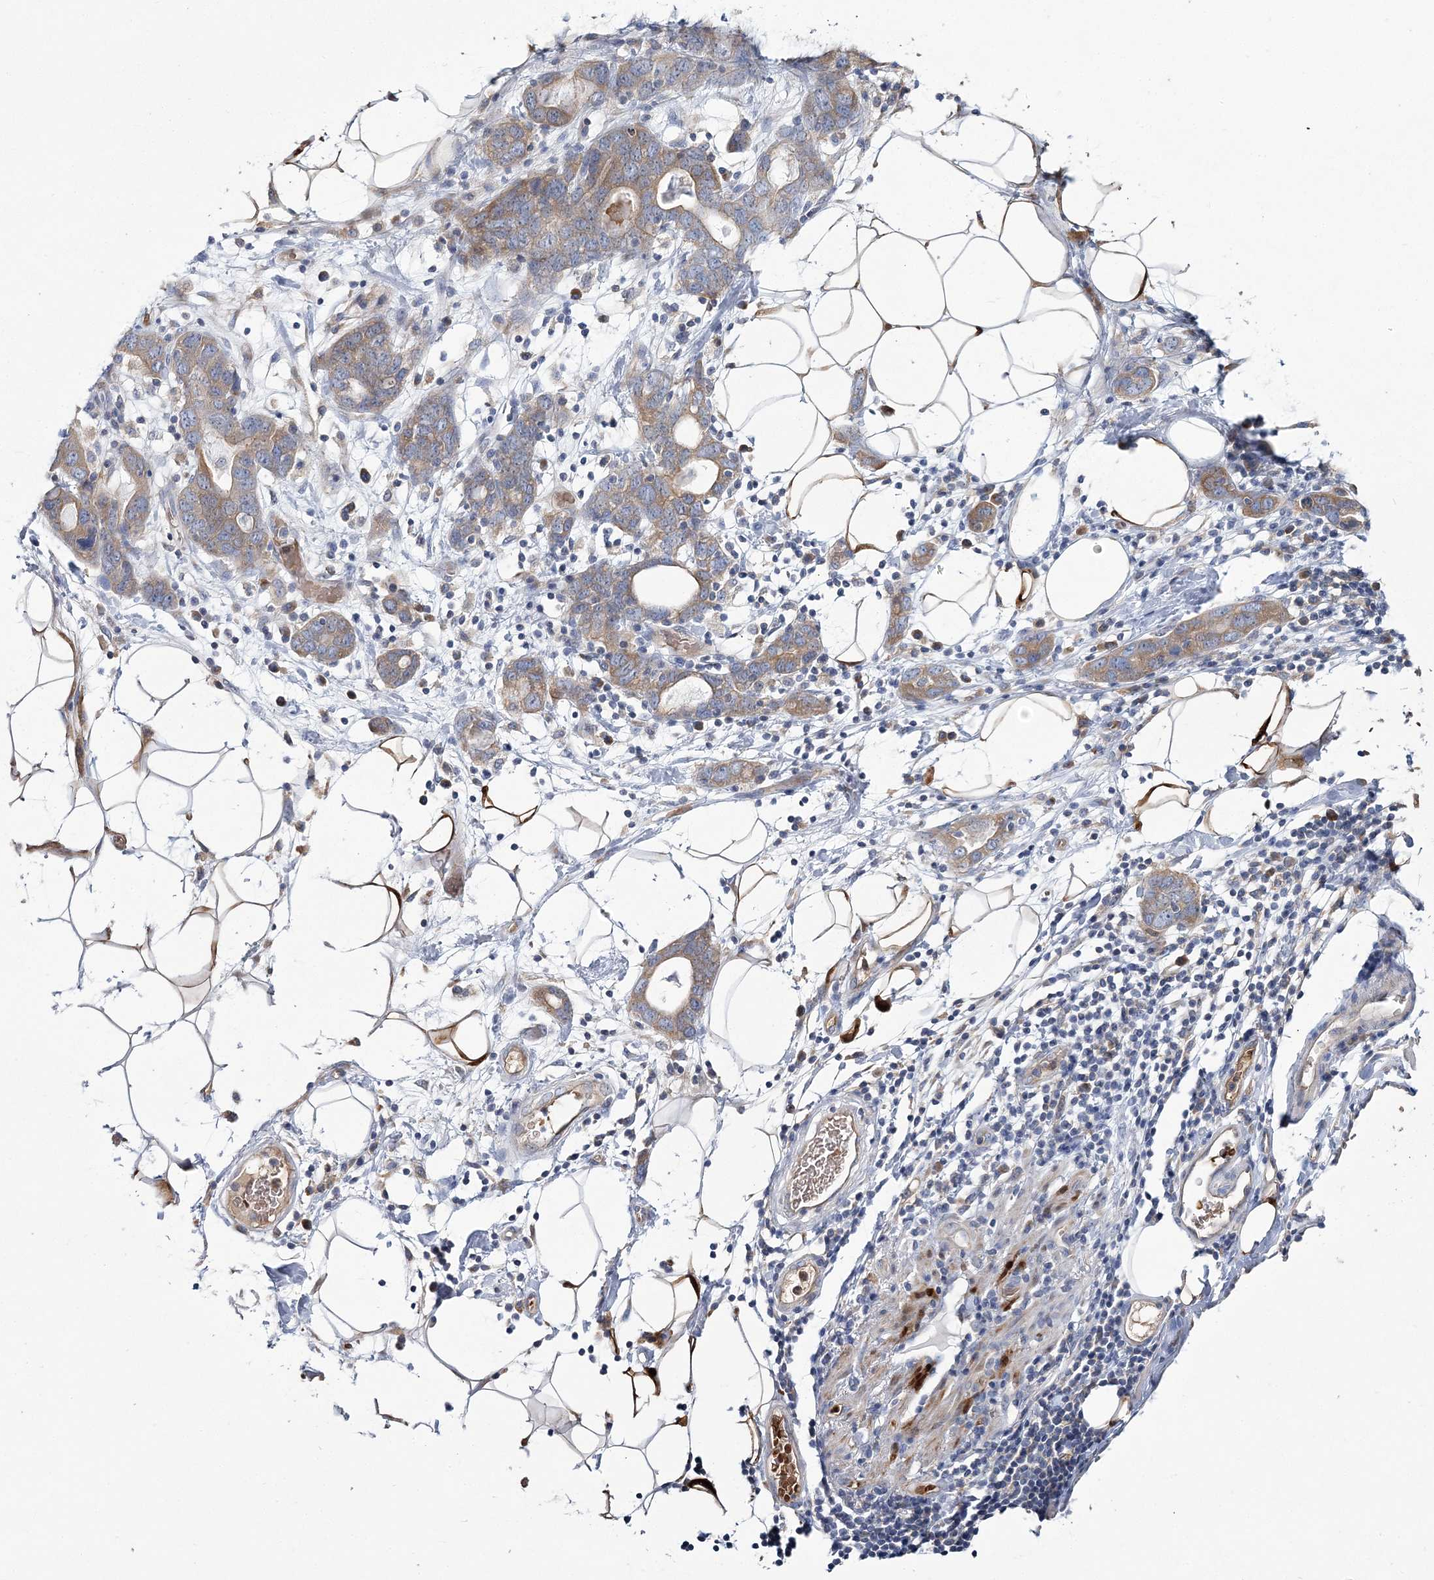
{"staining": {"intensity": "moderate", "quantity": ">75%", "location": "cytoplasmic/membranous"}, "tissue": "stomach cancer", "cell_type": "Tumor cells", "image_type": "cancer", "snomed": [{"axis": "morphology", "description": "Adenocarcinoma, NOS"}, {"axis": "topography", "description": "Stomach, lower"}], "caption": "Stomach cancer was stained to show a protein in brown. There is medium levels of moderate cytoplasmic/membranous staining in about >75% of tumor cells.", "gene": "ATP11B", "patient": {"sex": "female", "age": 93}}